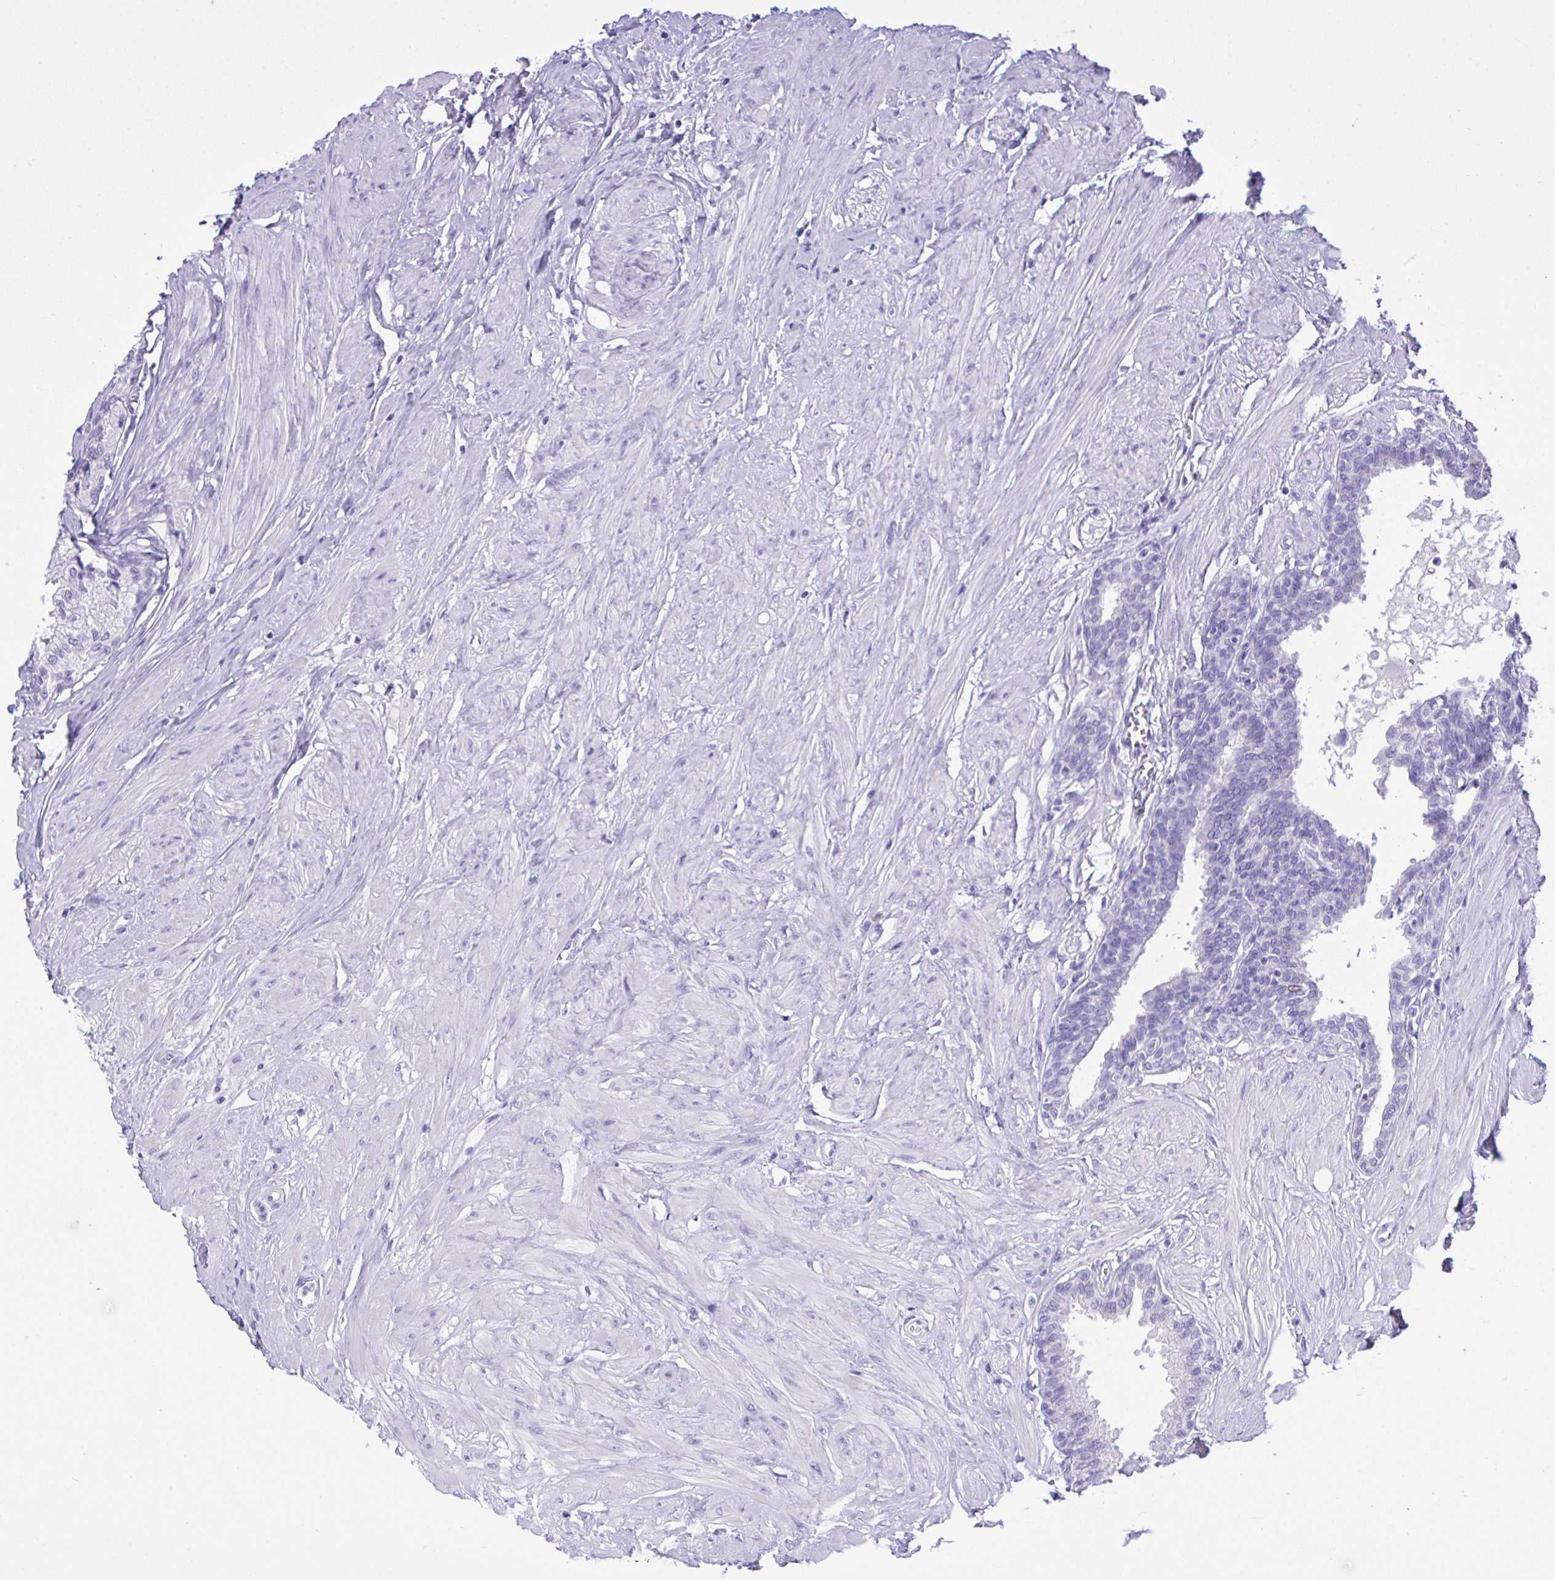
{"staining": {"intensity": "negative", "quantity": "none", "location": "none"}, "tissue": "seminal vesicle", "cell_type": "Glandular cells", "image_type": "normal", "snomed": [{"axis": "morphology", "description": "Normal tissue, NOS"}, {"axis": "topography", "description": "Prostate"}, {"axis": "topography", "description": "Seminal veicle"}], "caption": "This photomicrograph is of unremarkable seminal vesicle stained with immunohistochemistry to label a protein in brown with the nuclei are counter-stained blue. There is no positivity in glandular cells. (Immunohistochemistry, brightfield microscopy, high magnification).", "gene": "AKR1D1", "patient": {"sex": "male", "age": 60}}